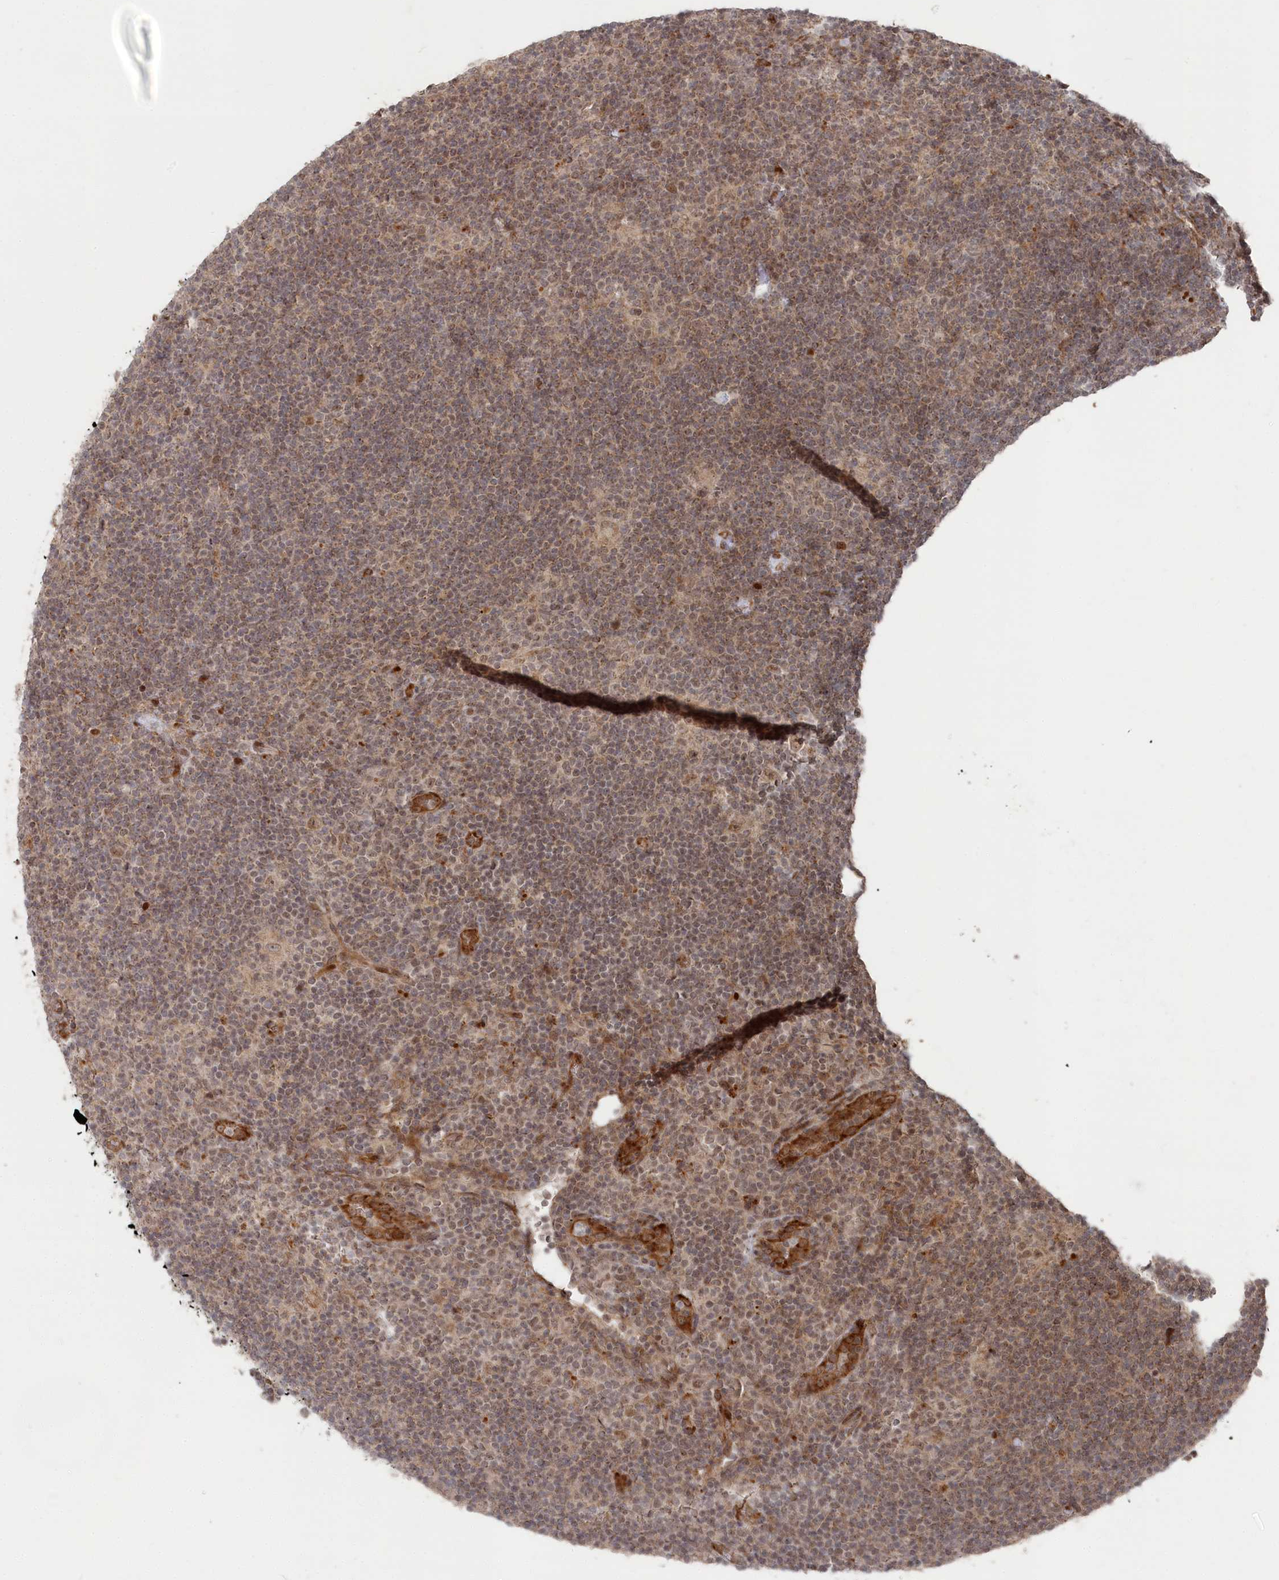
{"staining": {"intensity": "moderate", "quantity": ">75%", "location": "cytoplasmic/membranous,nuclear"}, "tissue": "lymphoma", "cell_type": "Tumor cells", "image_type": "cancer", "snomed": [{"axis": "morphology", "description": "Hodgkin's disease, NOS"}, {"axis": "topography", "description": "Lymph node"}], "caption": "DAB immunohistochemical staining of Hodgkin's disease exhibits moderate cytoplasmic/membranous and nuclear protein positivity in approximately >75% of tumor cells.", "gene": "POLR3A", "patient": {"sex": "female", "age": 57}}